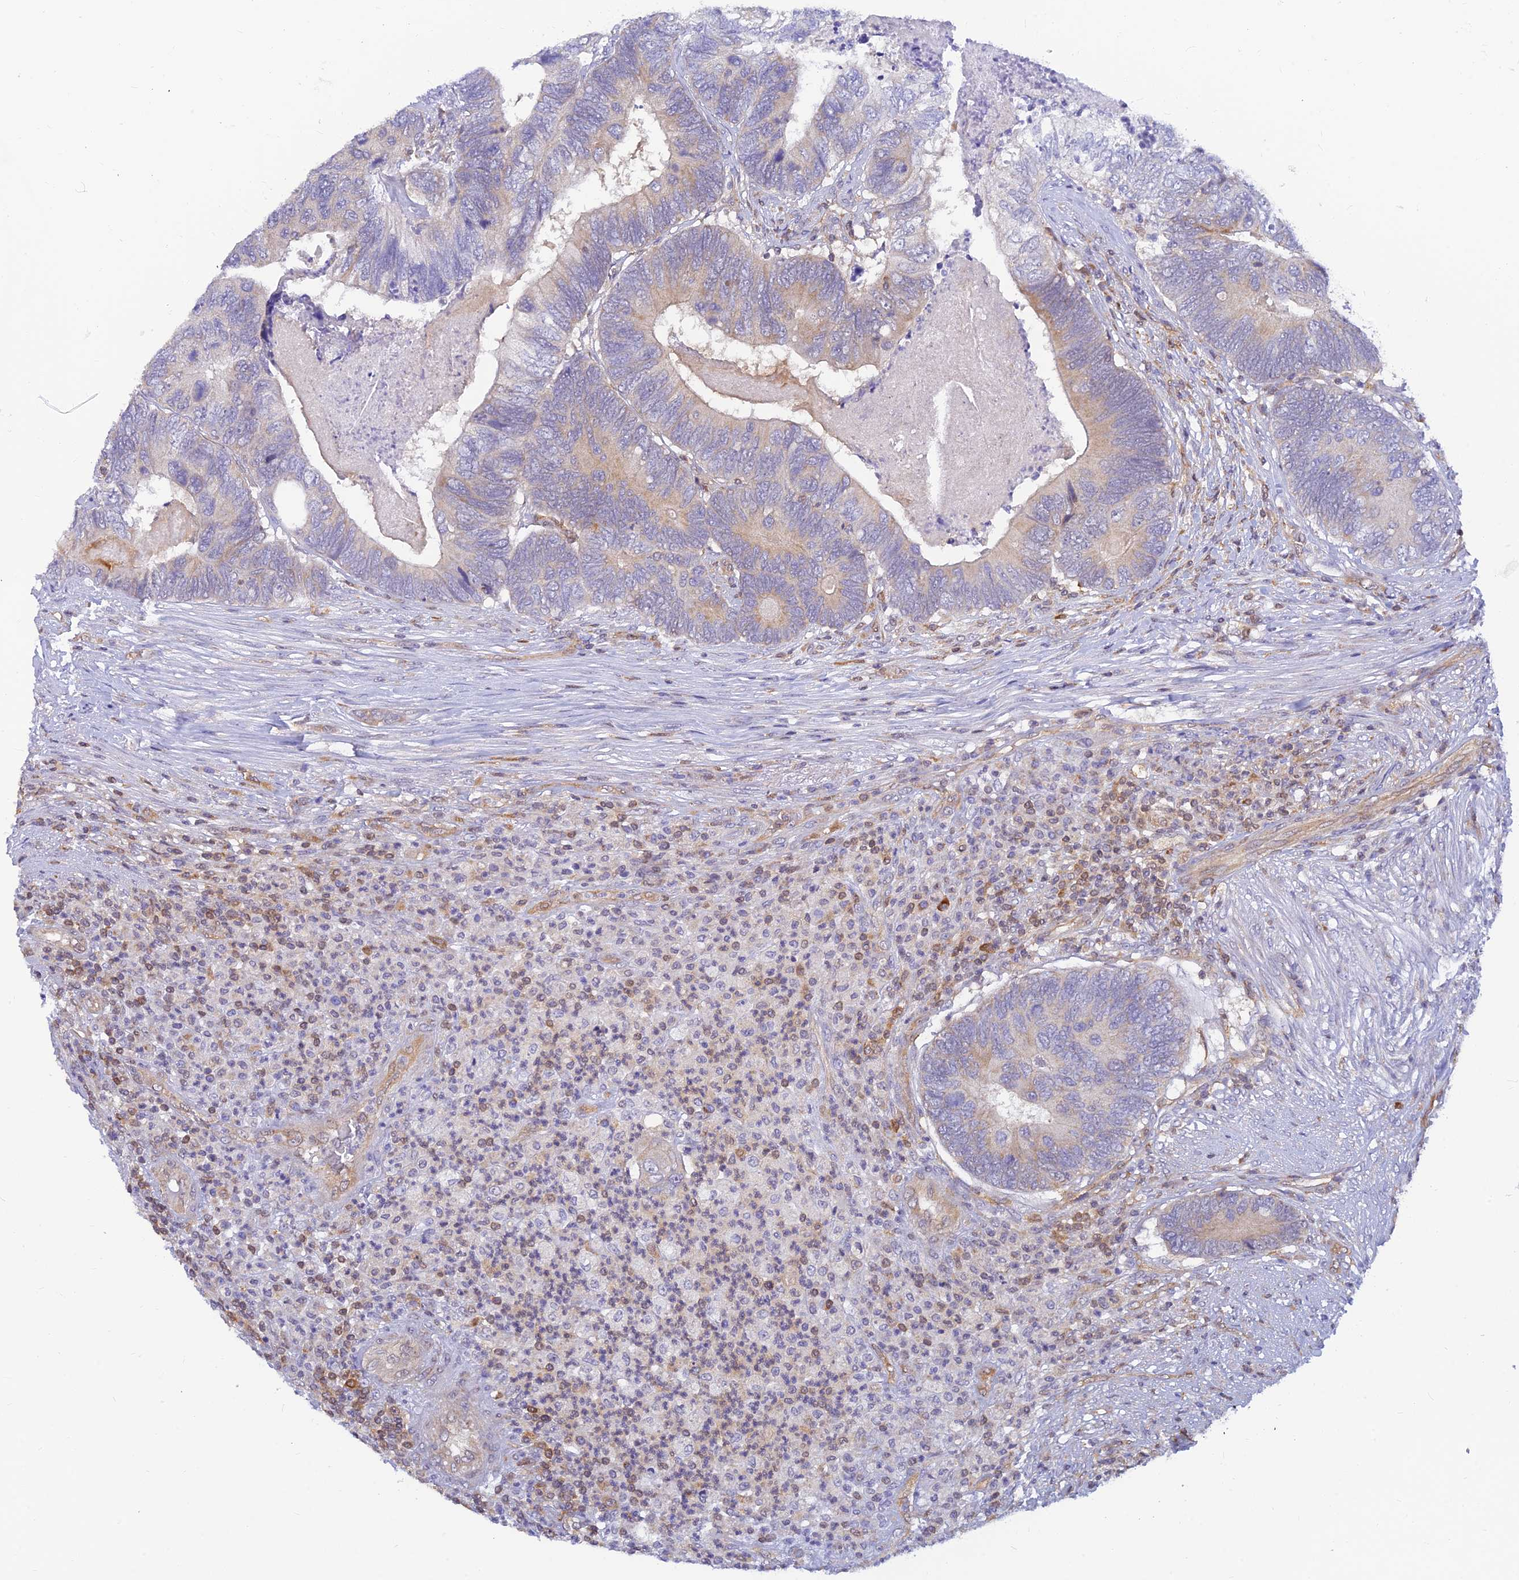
{"staining": {"intensity": "weak", "quantity": "25%-75%", "location": "cytoplasmic/membranous"}, "tissue": "colorectal cancer", "cell_type": "Tumor cells", "image_type": "cancer", "snomed": [{"axis": "morphology", "description": "Adenocarcinoma, NOS"}, {"axis": "topography", "description": "Colon"}], "caption": "This is a photomicrograph of immunohistochemistry staining of colorectal cancer, which shows weak positivity in the cytoplasmic/membranous of tumor cells.", "gene": "LYSMD2", "patient": {"sex": "female", "age": 67}}